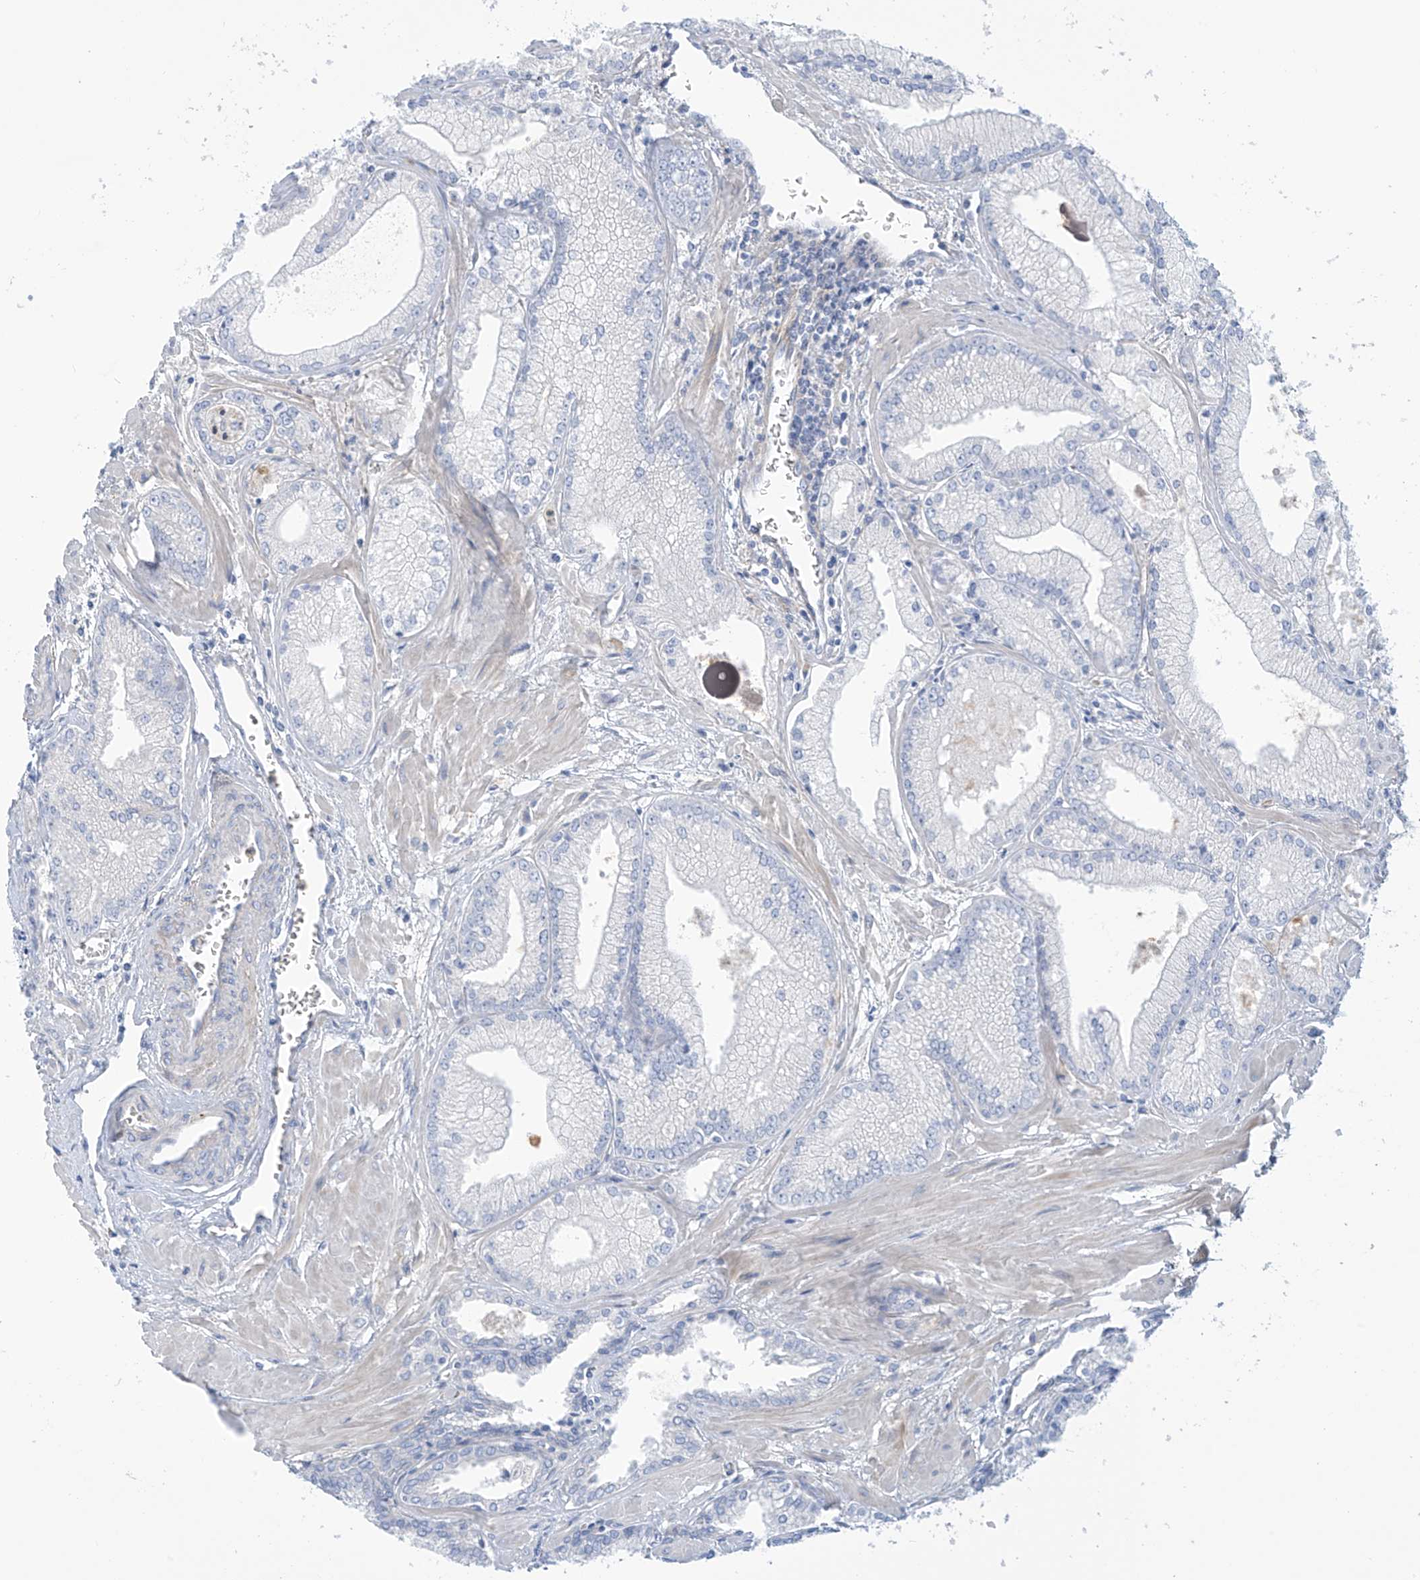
{"staining": {"intensity": "negative", "quantity": "none", "location": "none"}, "tissue": "prostate cancer", "cell_type": "Tumor cells", "image_type": "cancer", "snomed": [{"axis": "morphology", "description": "Adenocarcinoma, Low grade"}, {"axis": "topography", "description": "Prostate"}], "caption": "Immunohistochemistry (IHC) micrograph of neoplastic tissue: human prostate adenocarcinoma (low-grade) stained with DAB (3,3'-diaminobenzidine) exhibits no significant protein staining in tumor cells.", "gene": "FABP2", "patient": {"sex": "male", "age": 67}}